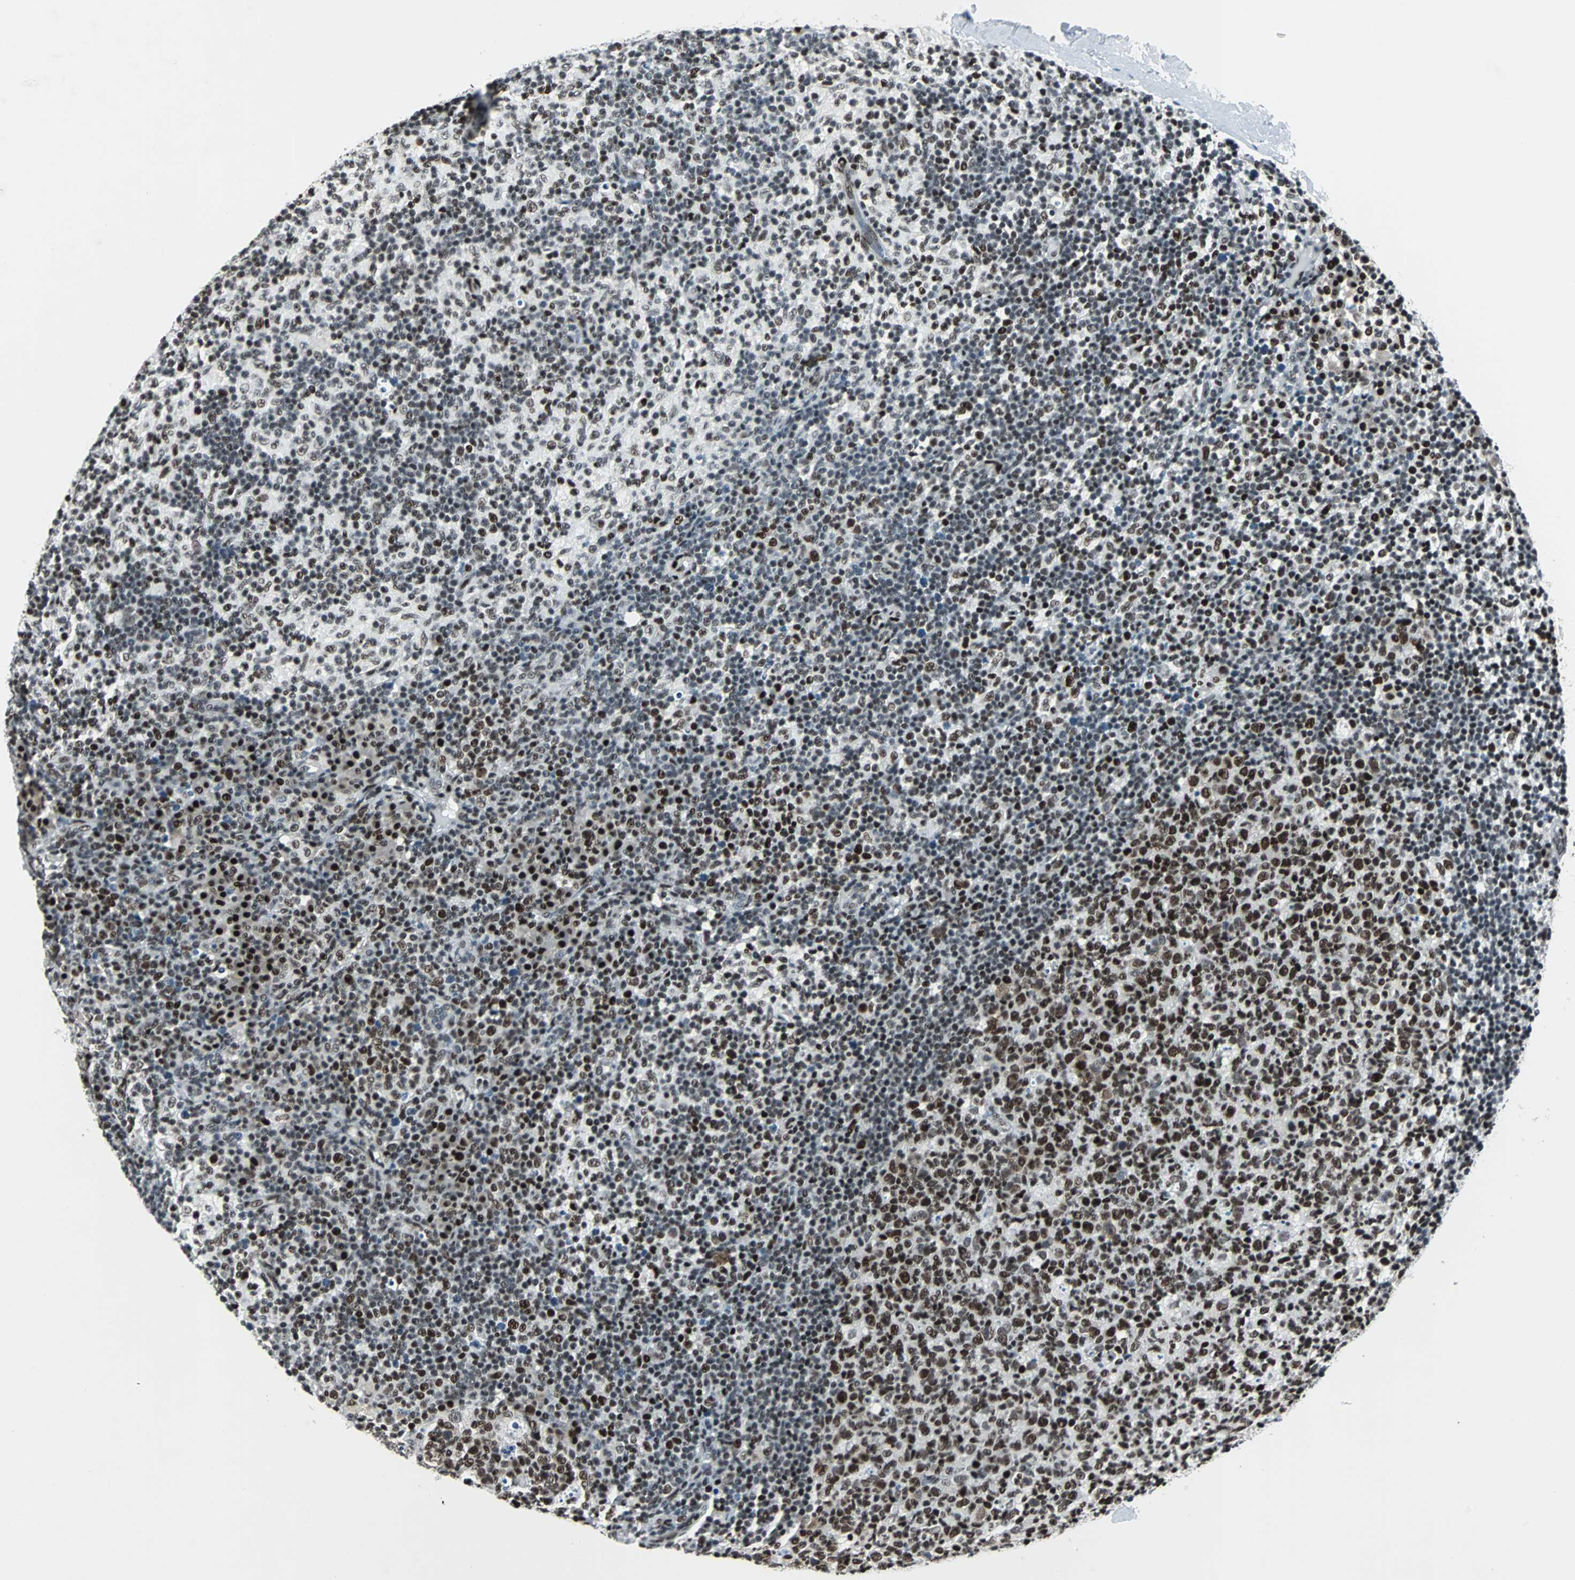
{"staining": {"intensity": "strong", "quantity": ">75%", "location": "nuclear"}, "tissue": "lymph node", "cell_type": "Germinal center cells", "image_type": "normal", "snomed": [{"axis": "morphology", "description": "Normal tissue, NOS"}, {"axis": "morphology", "description": "Inflammation, NOS"}, {"axis": "topography", "description": "Lymph node"}], "caption": "Strong nuclear protein positivity is seen in about >75% of germinal center cells in lymph node. The protein of interest is shown in brown color, while the nuclei are stained blue.", "gene": "MEF2D", "patient": {"sex": "male", "age": 55}}